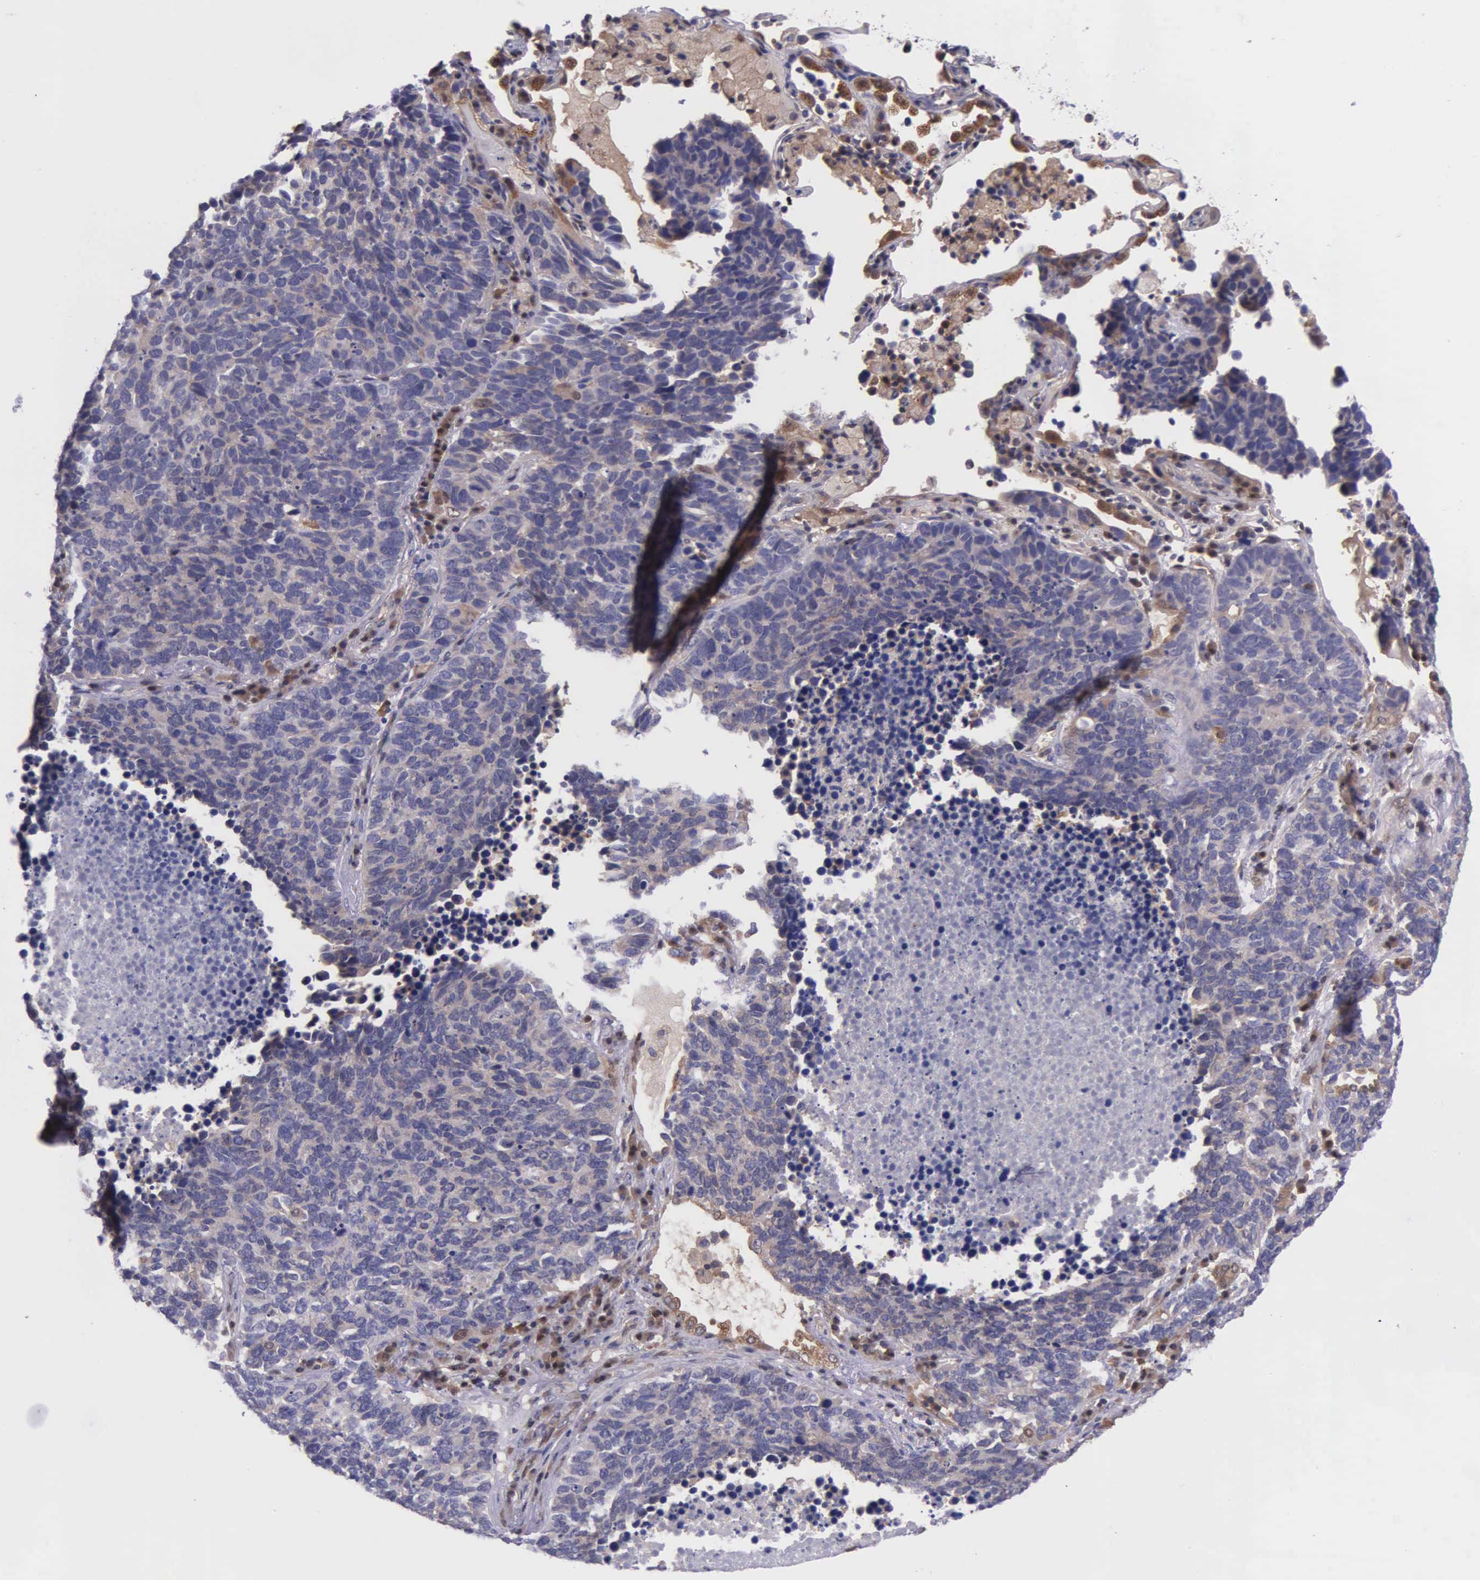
{"staining": {"intensity": "weak", "quantity": ">75%", "location": "cytoplasmic/membranous"}, "tissue": "lung cancer", "cell_type": "Tumor cells", "image_type": "cancer", "snomed": [{"axis": "morphology", "description": "Neoplasm, malignant, NOS"}, {"axis": "topography", "description": "Lung"}], "caption": "Brown immunohistochemical staining in human lung cancer (neoplasm (malignant)) shows weak cytoplasmic/membranous positivity in about >75% of tumor cells. (DAB = brown stain, brightfield microscopy at high magnification).", "gene": "GMPR2", "patient": {"sex": "female", "age": 75}}